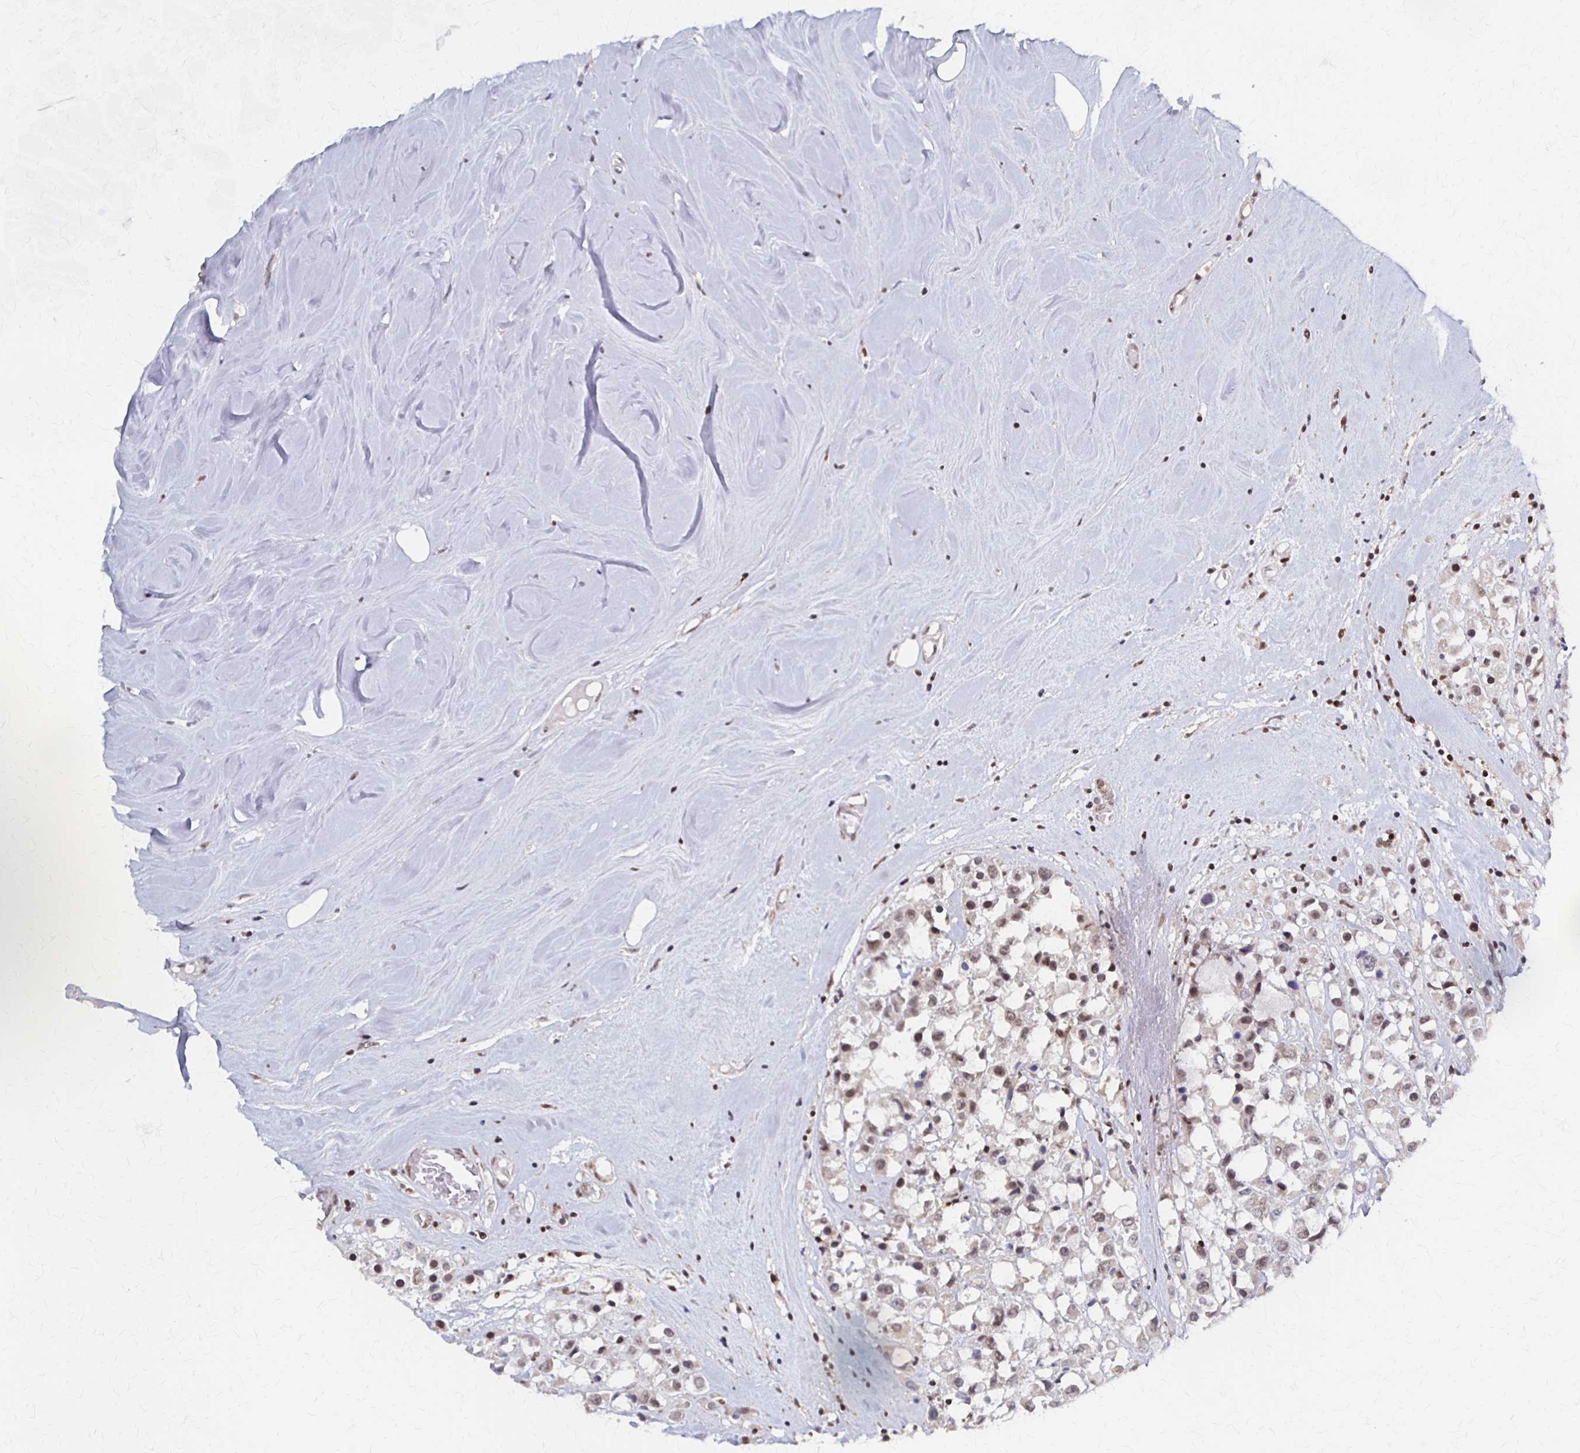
{"staining": {"intensity": "weak", "quantity": "25%-75%", "location": "nuclear"}, "tissue": "breast cancer", "cell_type": "Tumor cells", "image_type": "cancer", "snomed": [{"axis": "morphology", "description": "Duct carcinoma"}, {"axis": "topography", "description": "Breast"}], "caption": "Breast invasive ductal carcinoma was stained to show a protein in brown. There is low levels of weak nuclear positivity in approximately 25%-75% of tumor cells.", "gene": "GTF2B", "patient": {"sex": "female", "age": 61}}